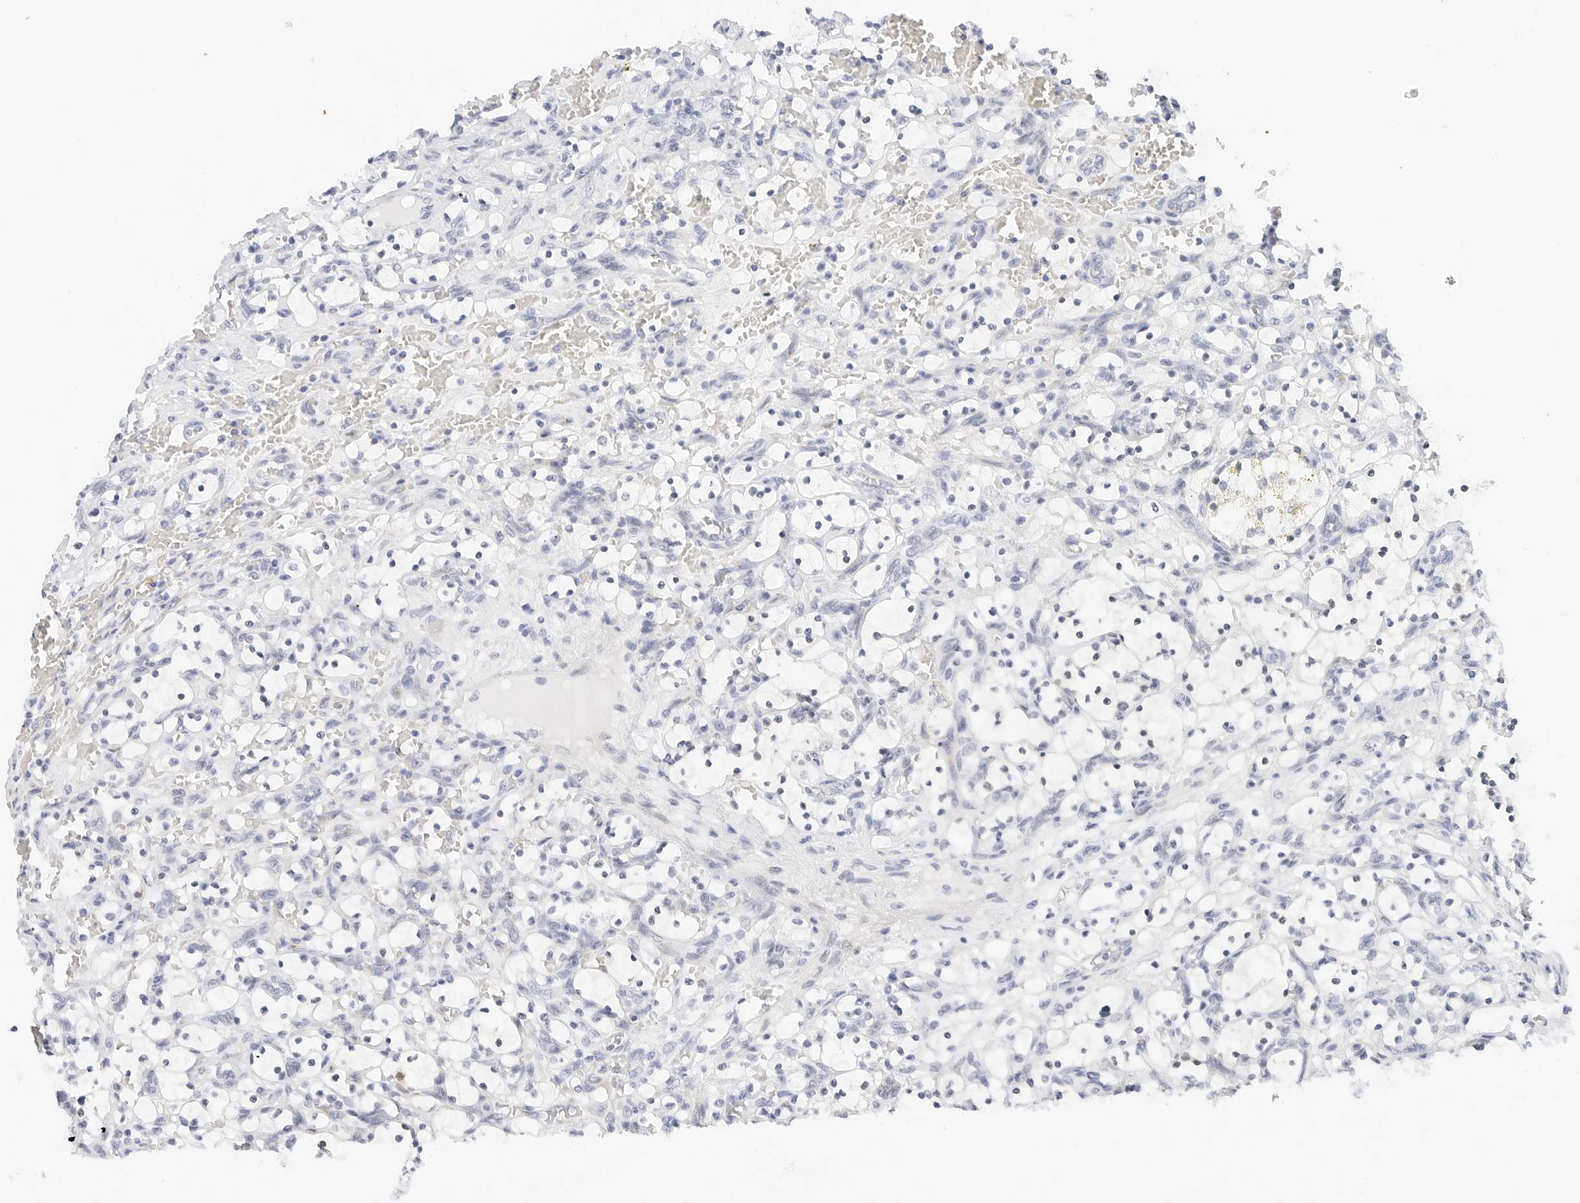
{"staining": {"intensity": "negative", "quantity": "none", "location": "none"}, "tissue": "renal cancer", "cell_type": "Tumor cells", "image_type": "cancer", "snomed": [{"axis": "morphology", "description": "Adenocarcinoma, NOS"}, {"axis": "topography", "description": "Kidney"}], "caption": "Immunohistochemistry image of neoplastic tissue: renal adenocarcinoma stained with DAB (3,3'-diaminobenzidine) displays no significant protein staining in tumor cells.", "gene": "CD22", "patient": {"sex": "female", "age": 69}}